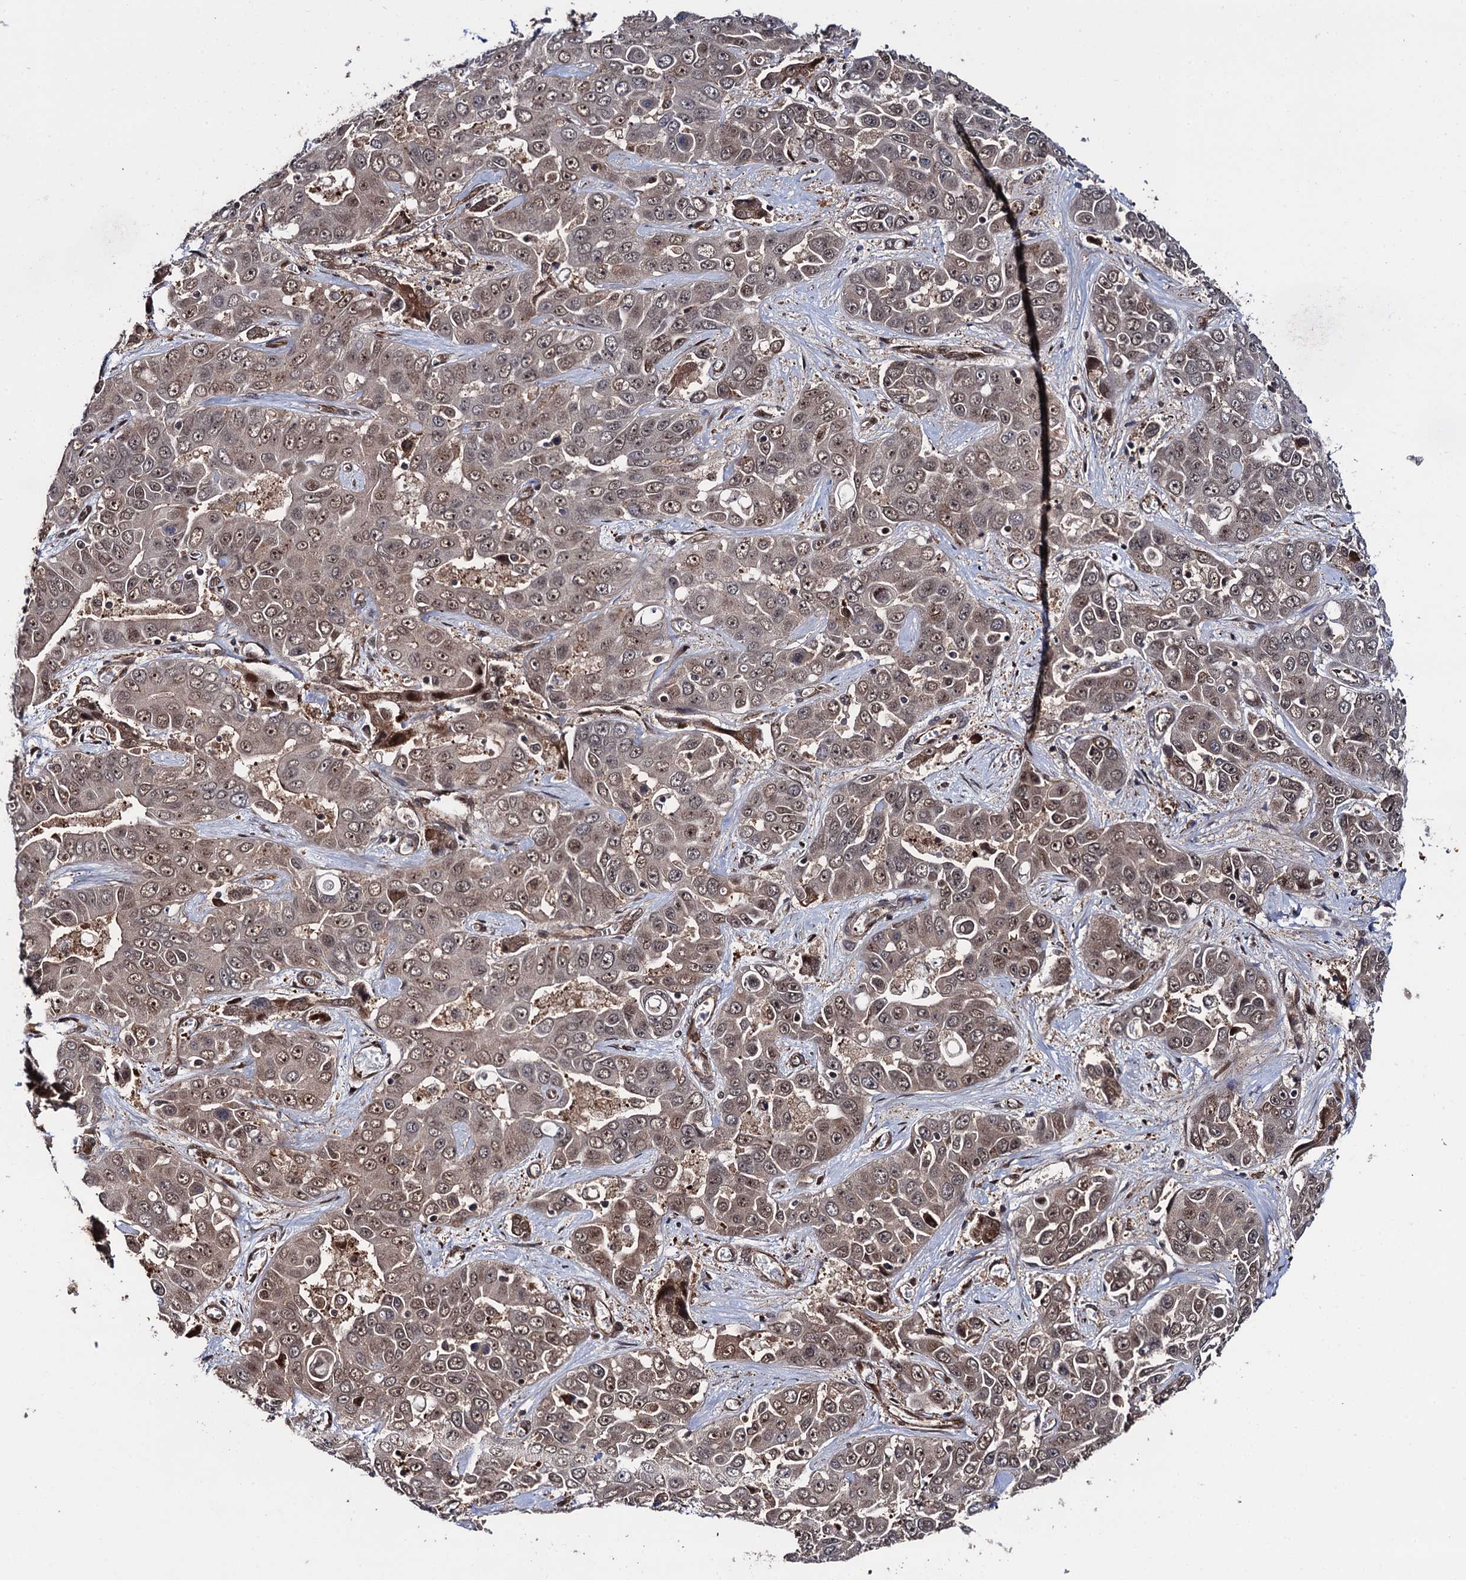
{"staining": {"intensity": "moderate", "quantity": ">75%", "location": "nuclear"}, "tissue": "liver cancer", "cell_type": "Tumor cells", "image_type": "cancer", "snomed": [{"axis": "morphology", "description": "Cholangiocarcinoma"}, {"axis": "topography", "description": "Liver"}], "caption": "About >75% of tumor cells in liver cholangiocarcinoma show moderate nuclear protein expression as visualized by brown immunohistochemical staining.", "gene": "CDC23", "patient": {"sex": "female", "age": 52}}